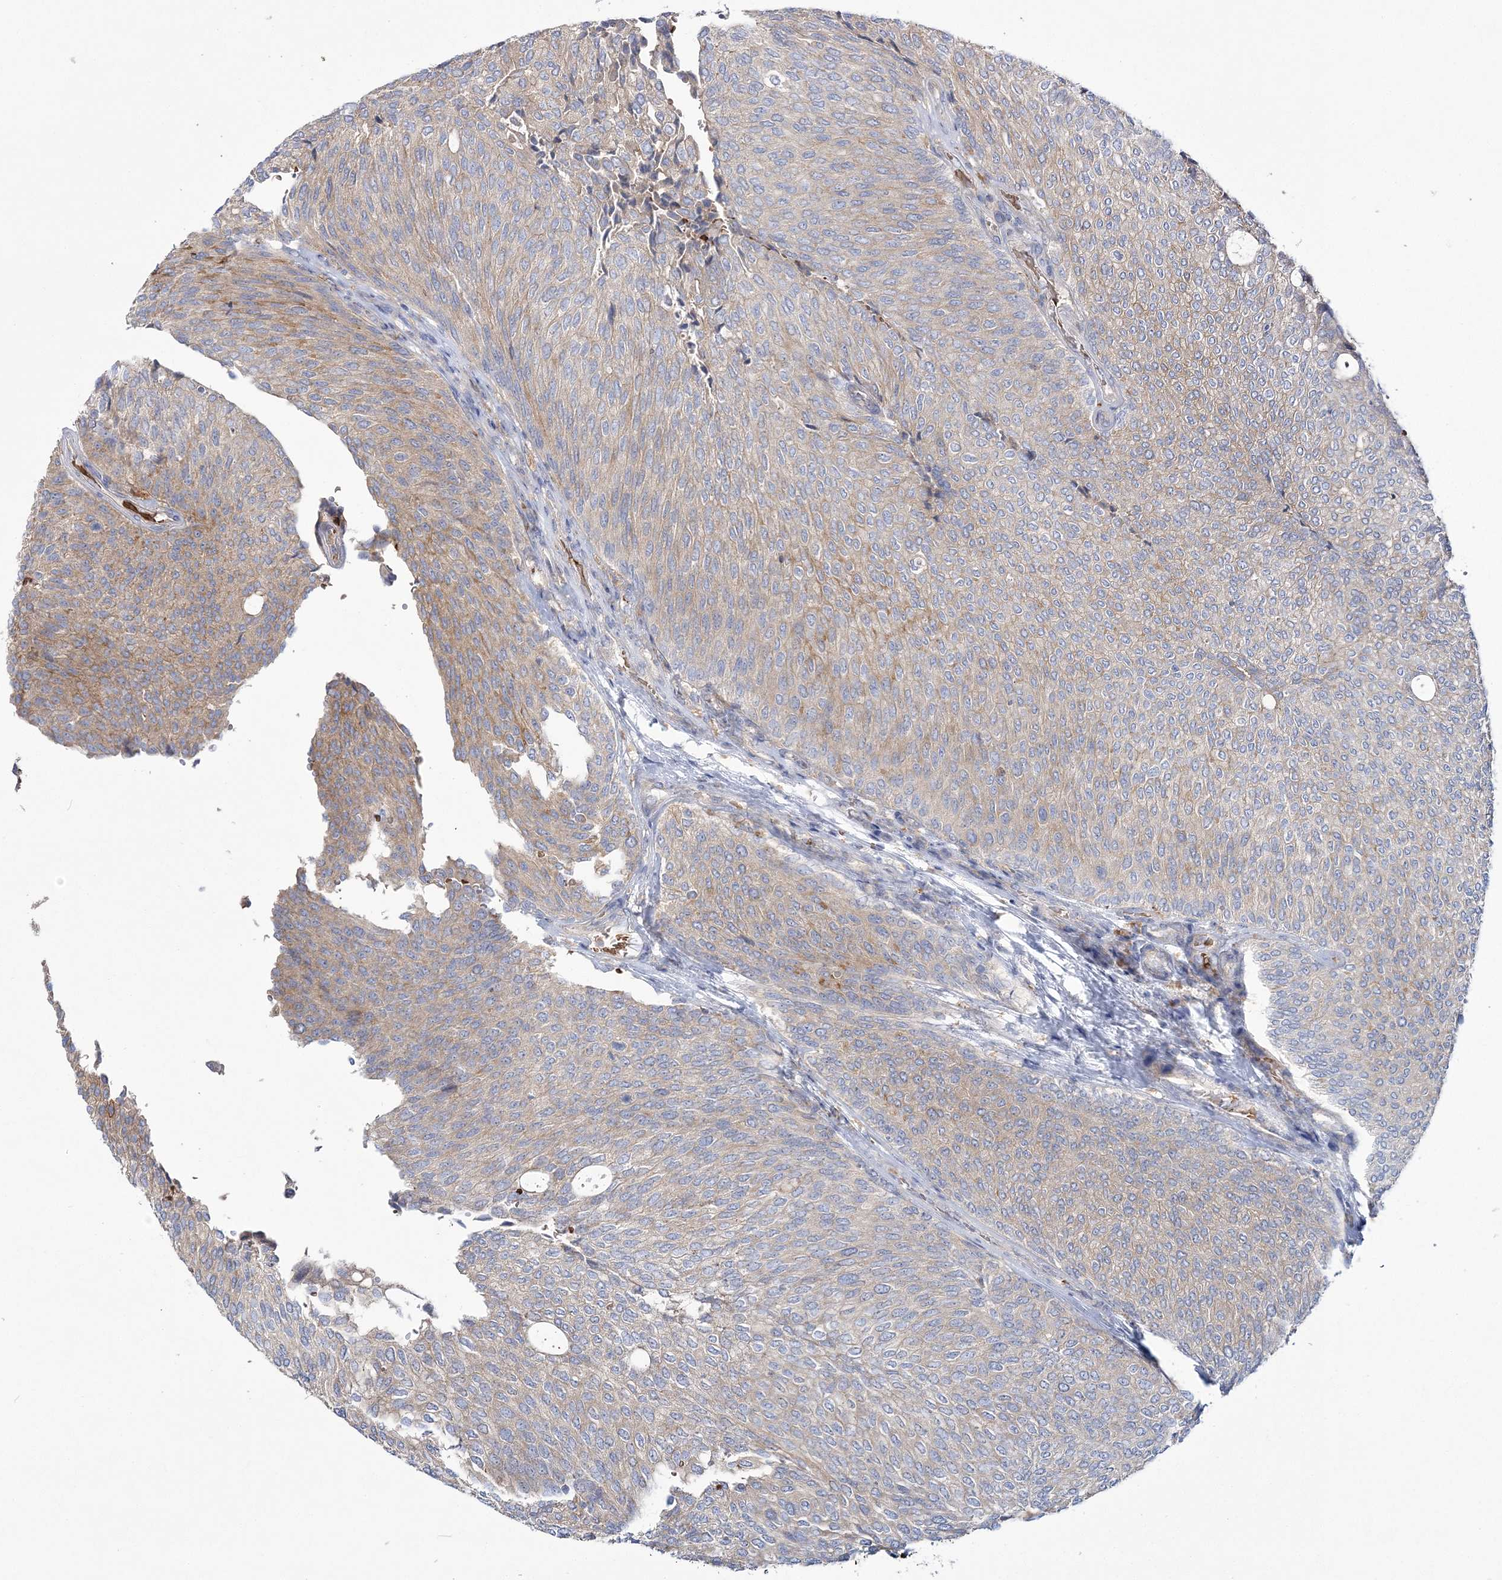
{"staining": {"intensity": "weak", "quantity": "25%-75%", "location": "cytoplasmic/membranous"}, "tissue": "urothelial cancer", "cell_type": "Tumor cells", "image_type": "cancer", "snomed": [{"axis": "morphology", "description": "Urothelial carcinoma, Low grade"}, {"axis": "topography", "description": "Urinary bladder"}], "caption": "Protein analysis of urothelial cancer tissue displays weak cytoplasmic/membranous positivity in approximately 25%-75% of tumor cells. Immunohistochemistry (ihc) stains the protein in brown and the nuclei are stained blue.", "gene": "ATP11B", "patient": {"sex": "female", "age": 79}}